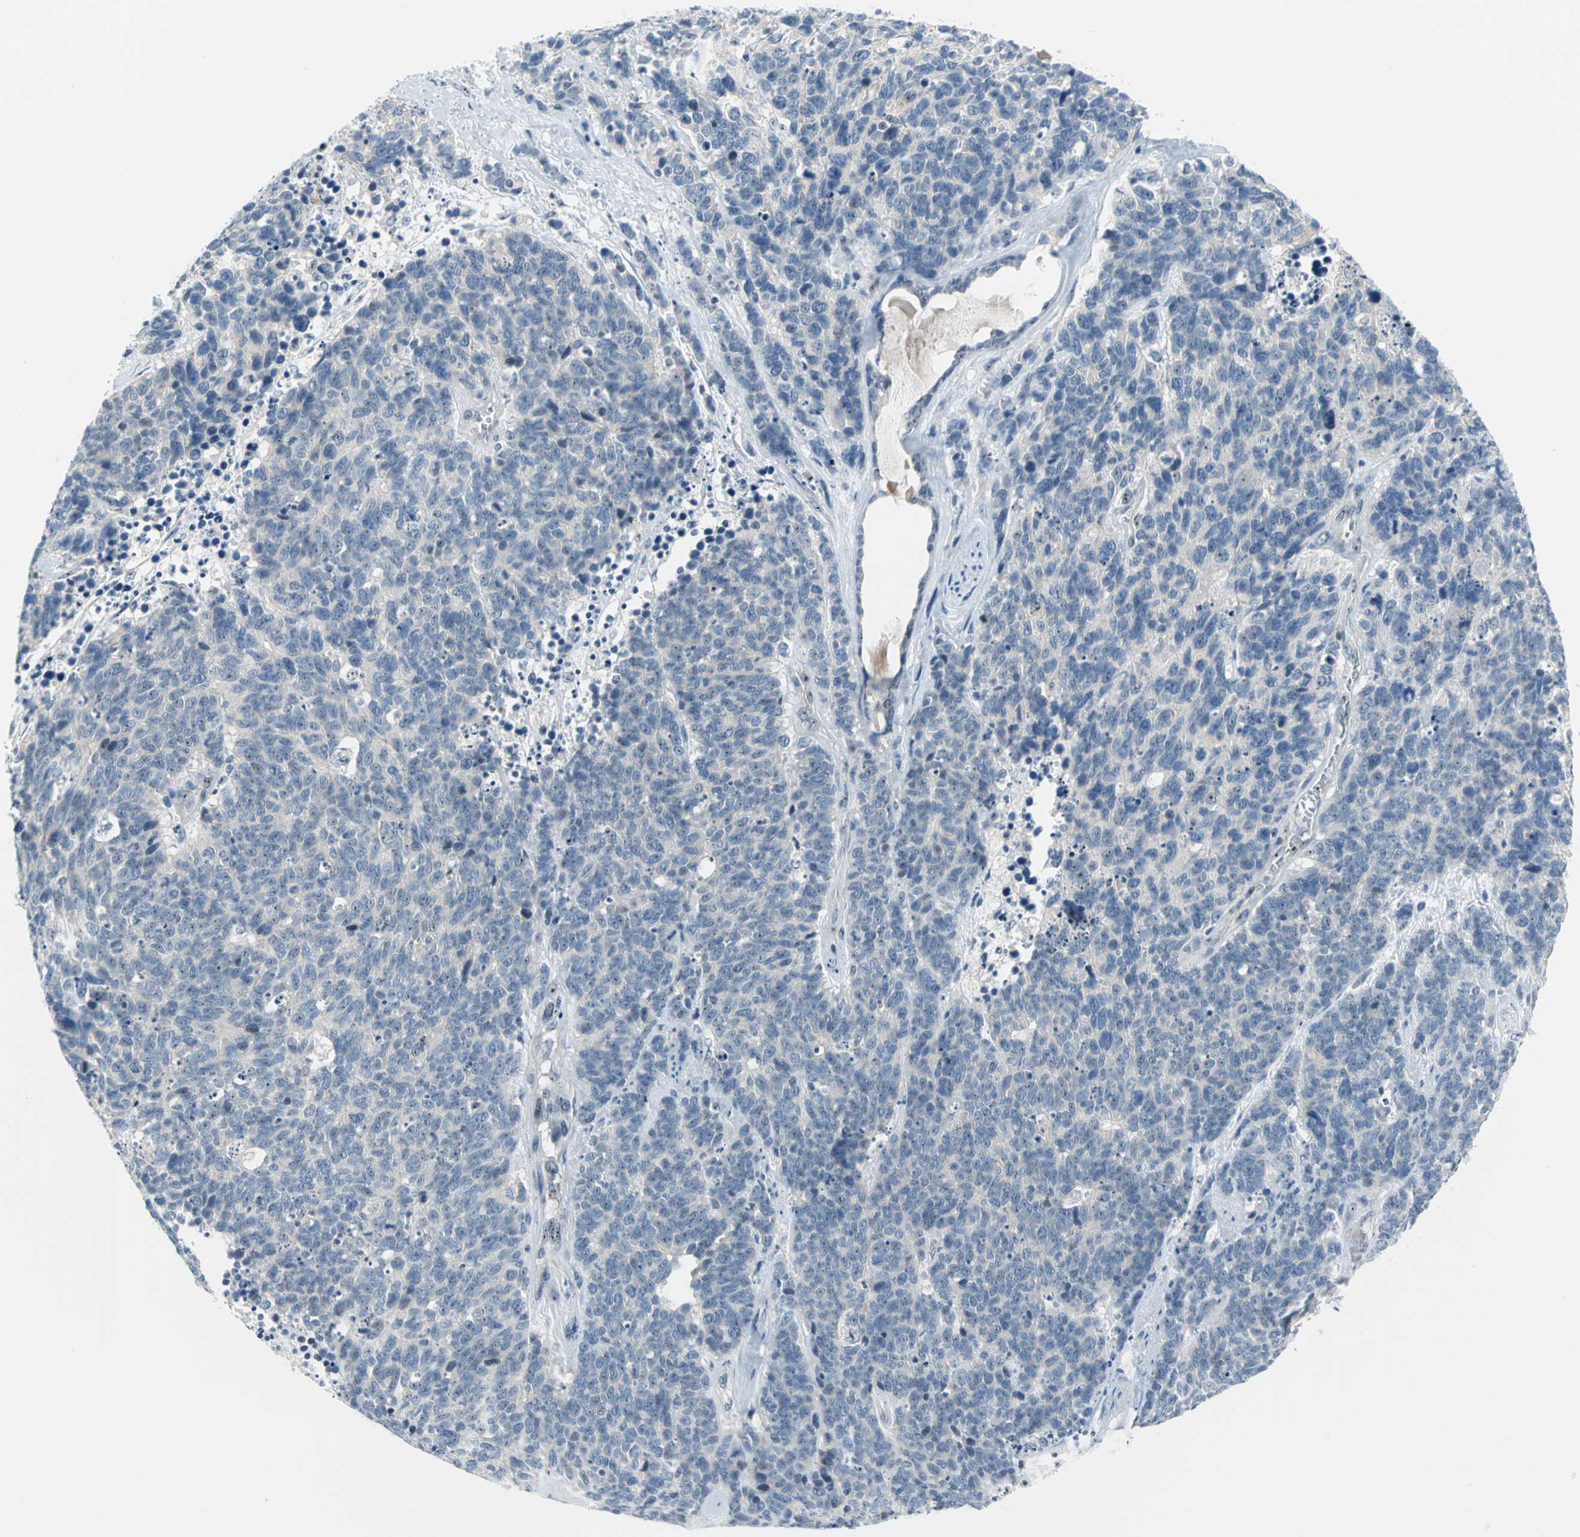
{"staining": {"intensity": "negative", "quantity": "none", "location": "none"}, "tissue": "lung cancer", "cell_type": "Tumor cells", "image_type": "cancer", "snomed": [{"axis": "morphology", "description": "Neoplasm, malignant, NOS"}, {"axis": "topography", "description": "Lung"}], "caption": "Human lung cancer stained for a protein using IHC shows no positivity in tumor cells.", "gene": "MYBBP1A", "patient": {"sex": "female", "age": 58}}